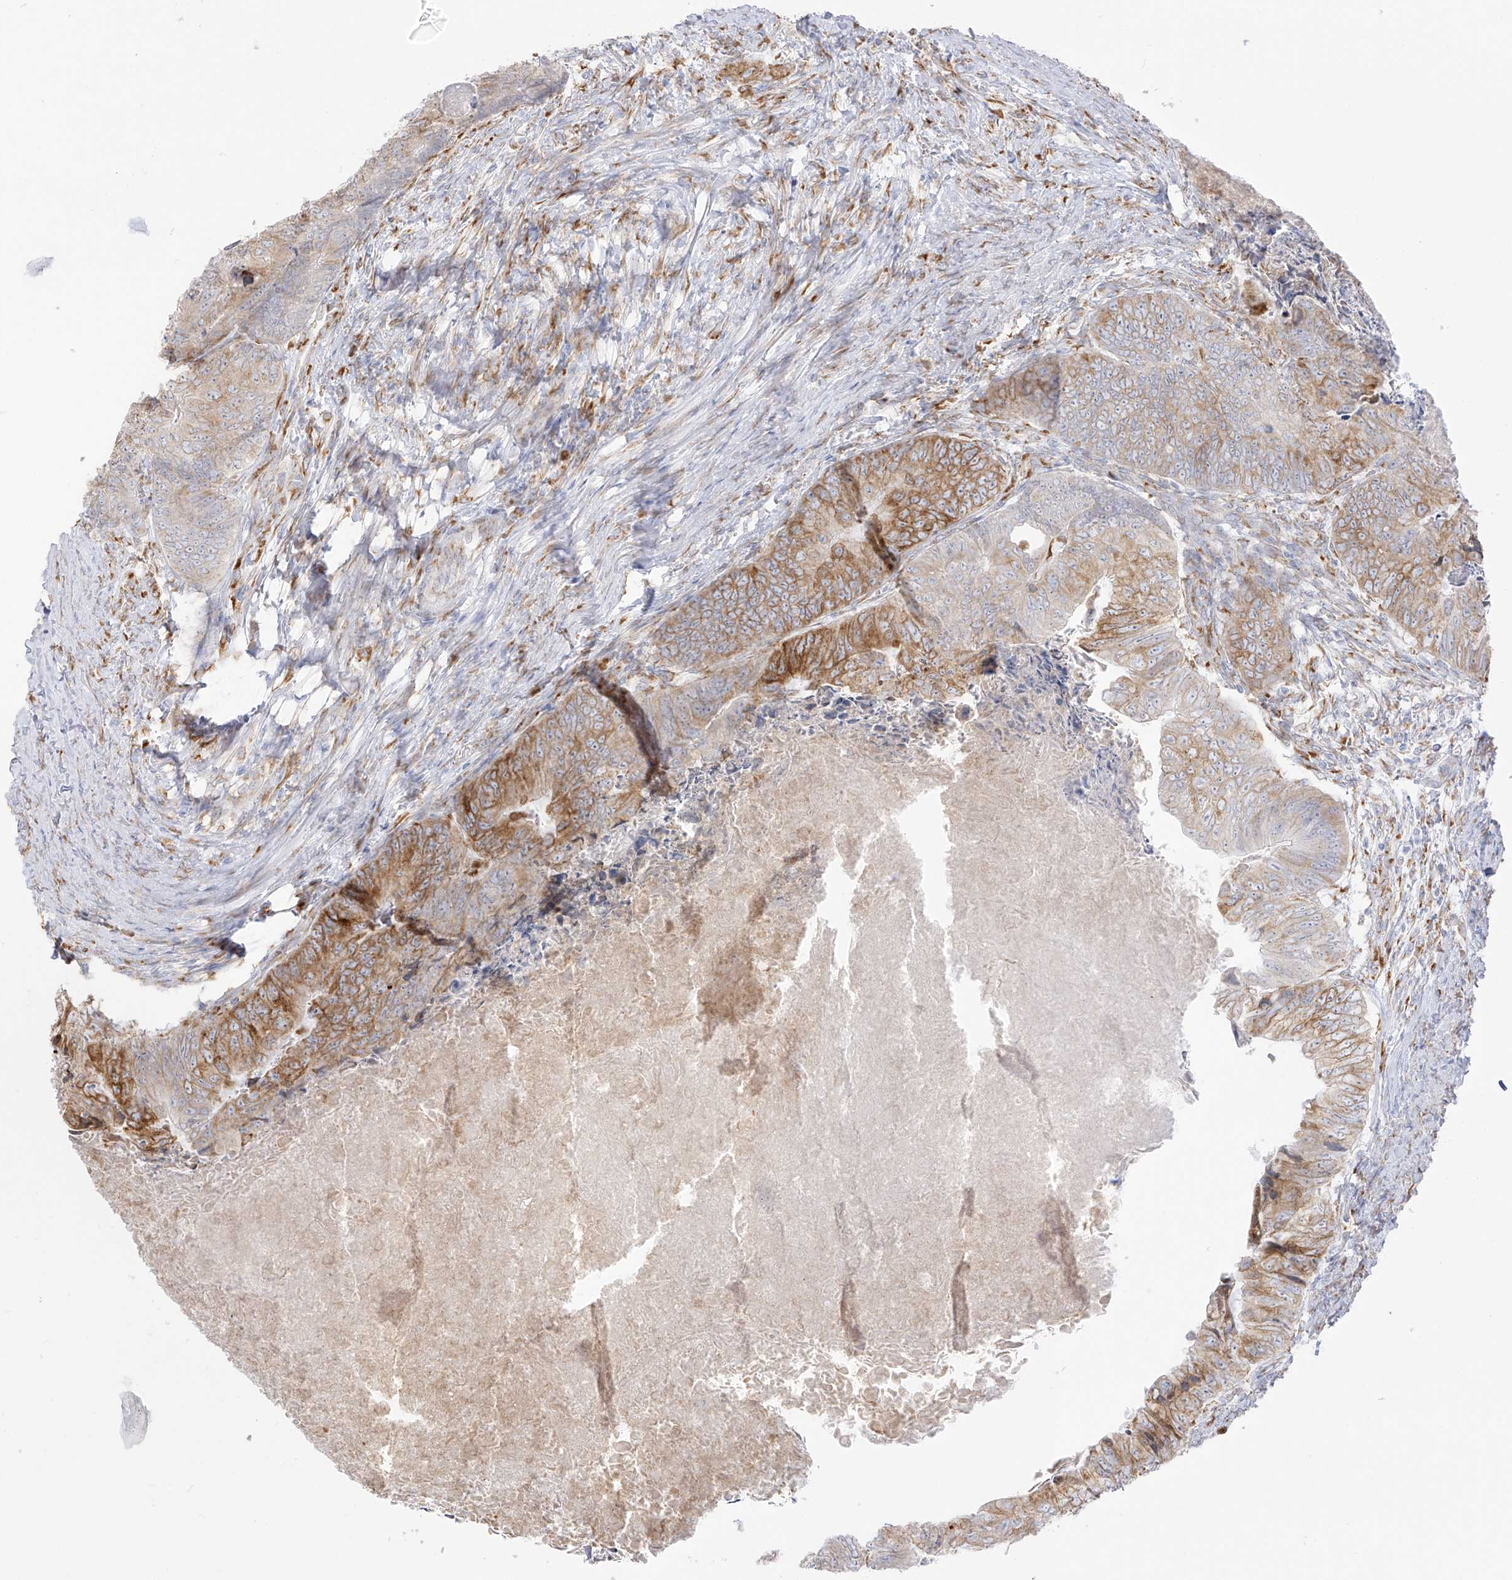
{"staining": {"intensity": "moderate", "quantity": "25%-75%", "location": "cytoplasmic/membranous"}, "tissue": "colorectal cancer", "cell_type": "Tumor cells", "image_type": "cancer", "snomed": [{"axis": "morphology", "description": "Adenocarcinoma, NOS"}, {"axis": "topography", "description": "Colon"}], "caption": "High-power microscopy captured an immunohistochemistry (IHC) histopathology image of colorectal cancer (adenocarcinoma), revealing moderate cytoplasmic/membranous expression in approximately 25%-75% of tumor cells. The staining was performed using DAB to visualize the protein expression in brown, while the nuclei were stained in blue with hematoxylin (Magnification: 20x).", "gene": "LRRC59", "patient": {"sex": "female", "age": 67}}